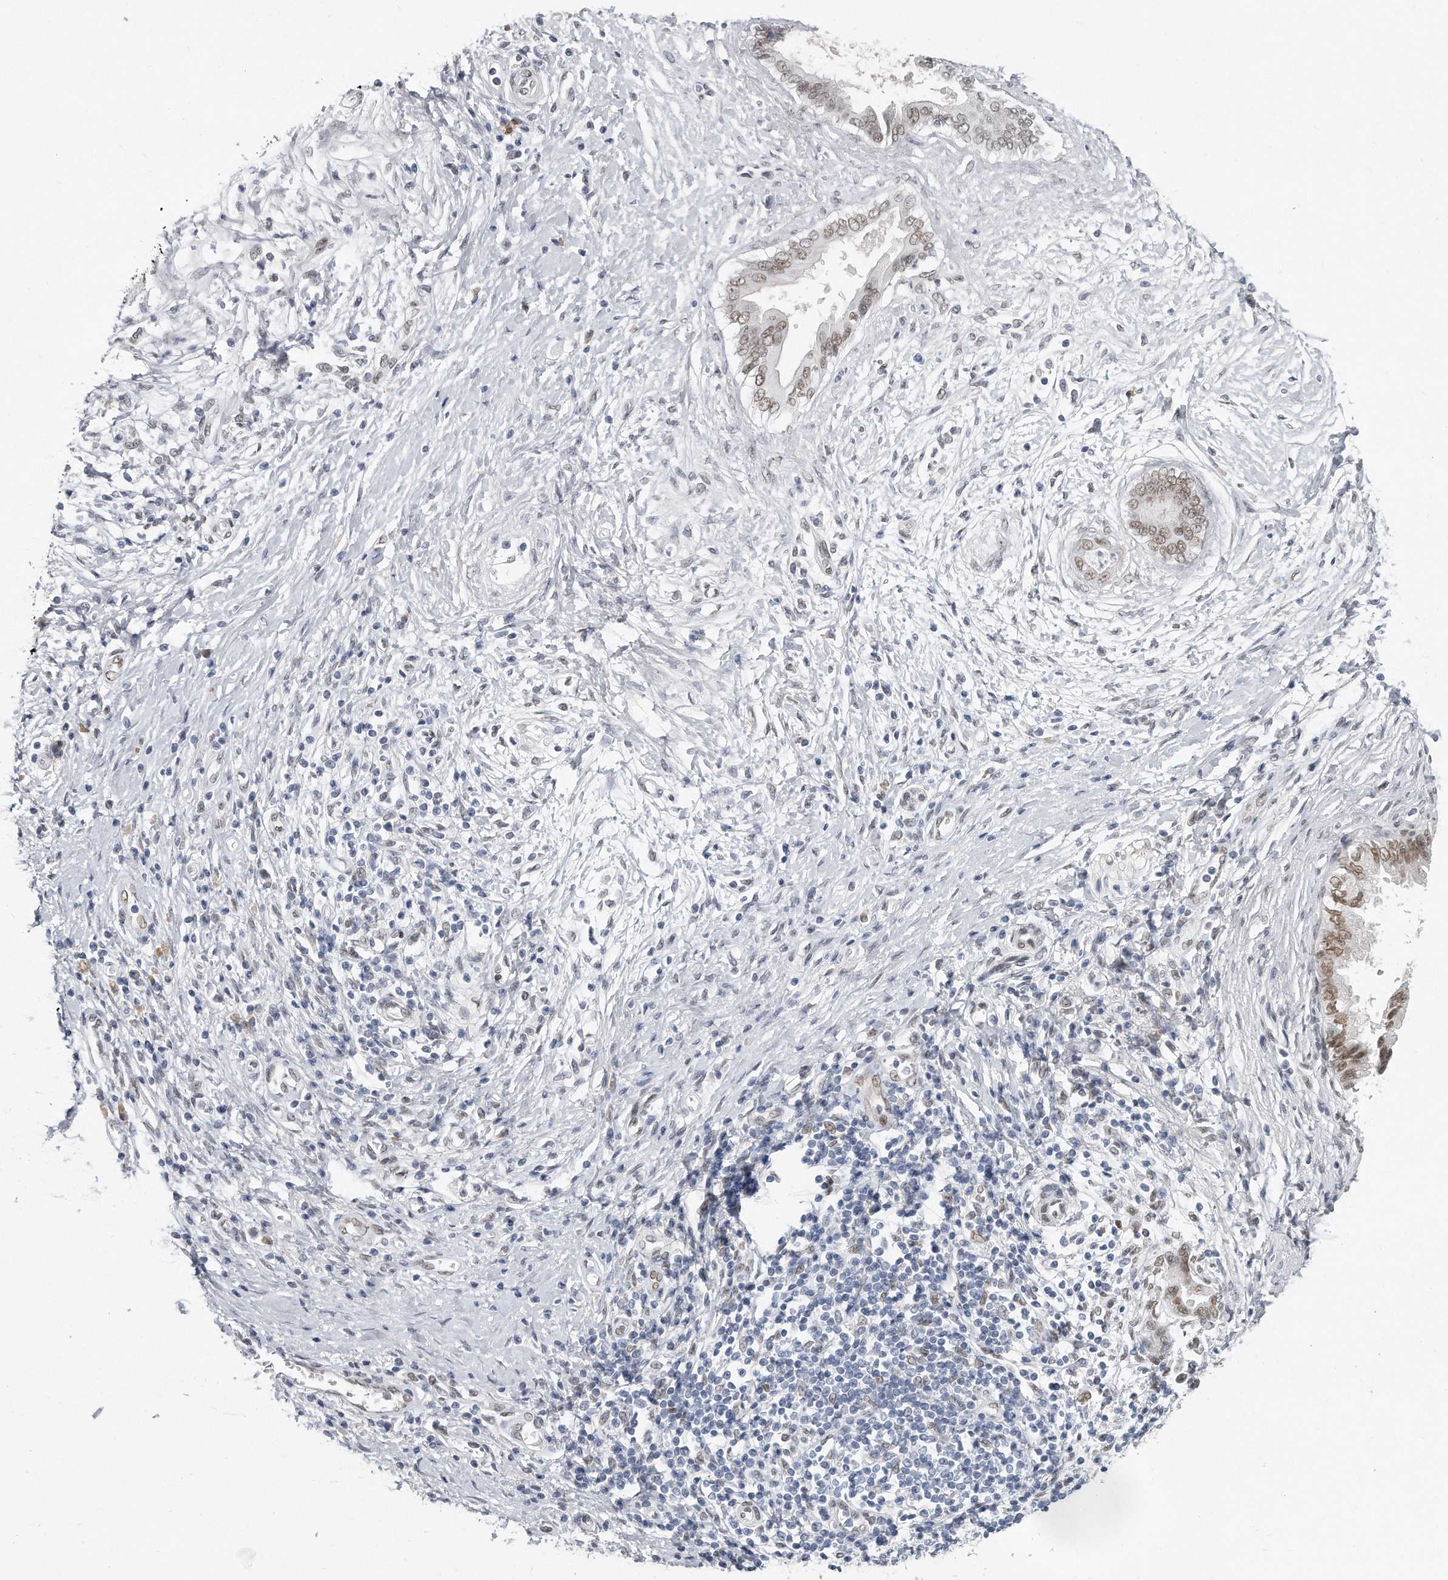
{"staining": {"intensity": "moderate", "quantity": ">75%", "location": "nuclear"}, "tissue": "pancreatic cancer", "cell_type": "Tumor cells", "image_type": "cancer", "snomed": [{"axis": "morphology", "description": "Adenocarcinoma, NOS"}, {"axis": "topography", "description": "Pancreas"}], "caption": "Immunohistochemical staining of human pancreatic adenocarcinoma displays medium levels of moderate nuclear protein positivity in approximately >75% of tumor cells.", "gene": "CTBP2", "patient": {"sex": "female", "age": 72}}